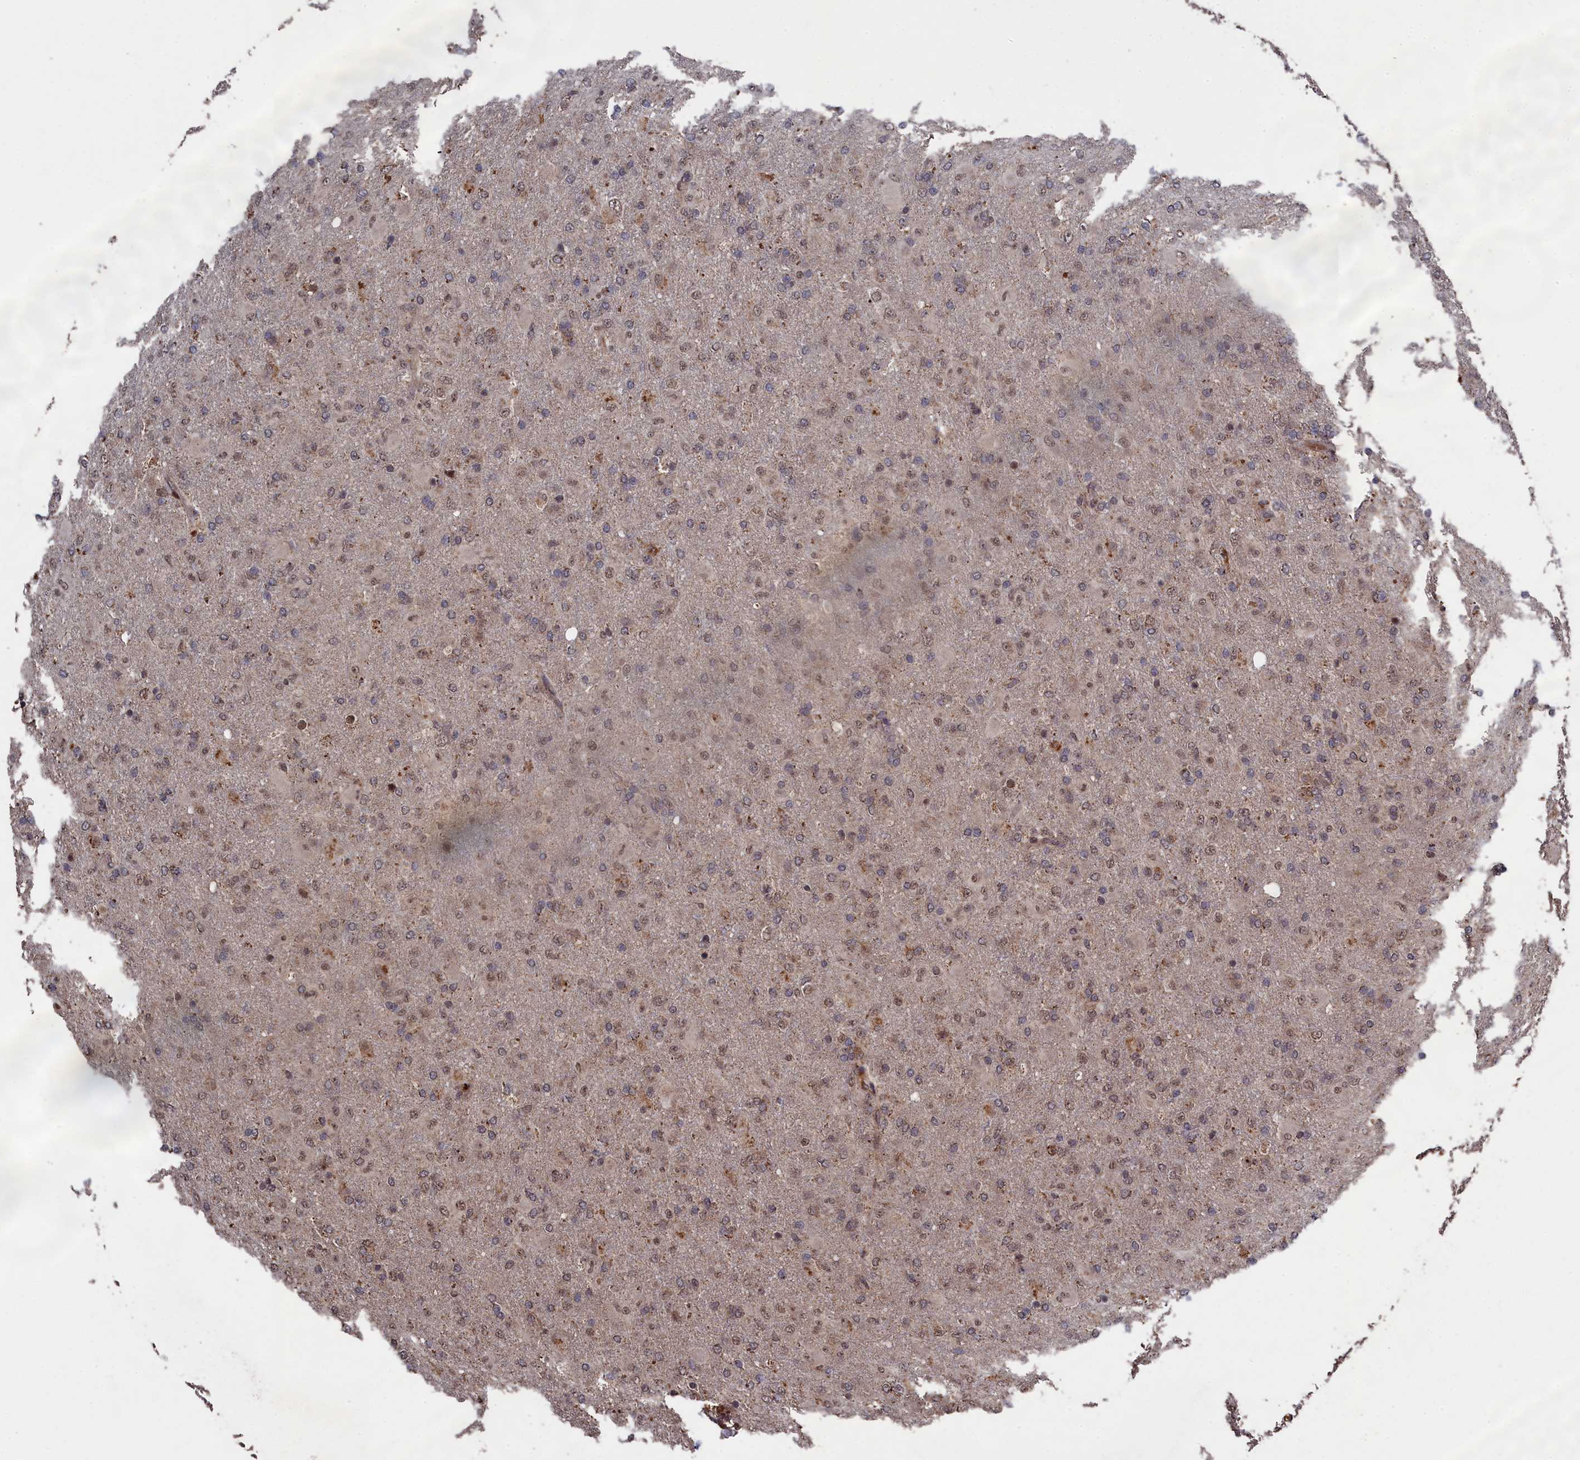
{"staining": {"intensity": "moderate", "quantity": "25%-75%", "location": "nuclear"}, "tissue": "glioma", "cell_type": "Tumor cells", "image_type": "cancer", "snomed": [{"axis": "morphology", "description": "Glioma, malignant, Low grade"}, {"axis": "topography", "description": "Brain"}], "caption": "Human glioma stained with a protein marker displays moderate staining in tumor cells.", "gene": "CEACAM21", "patient": {"sex": "male", "age": 65}}